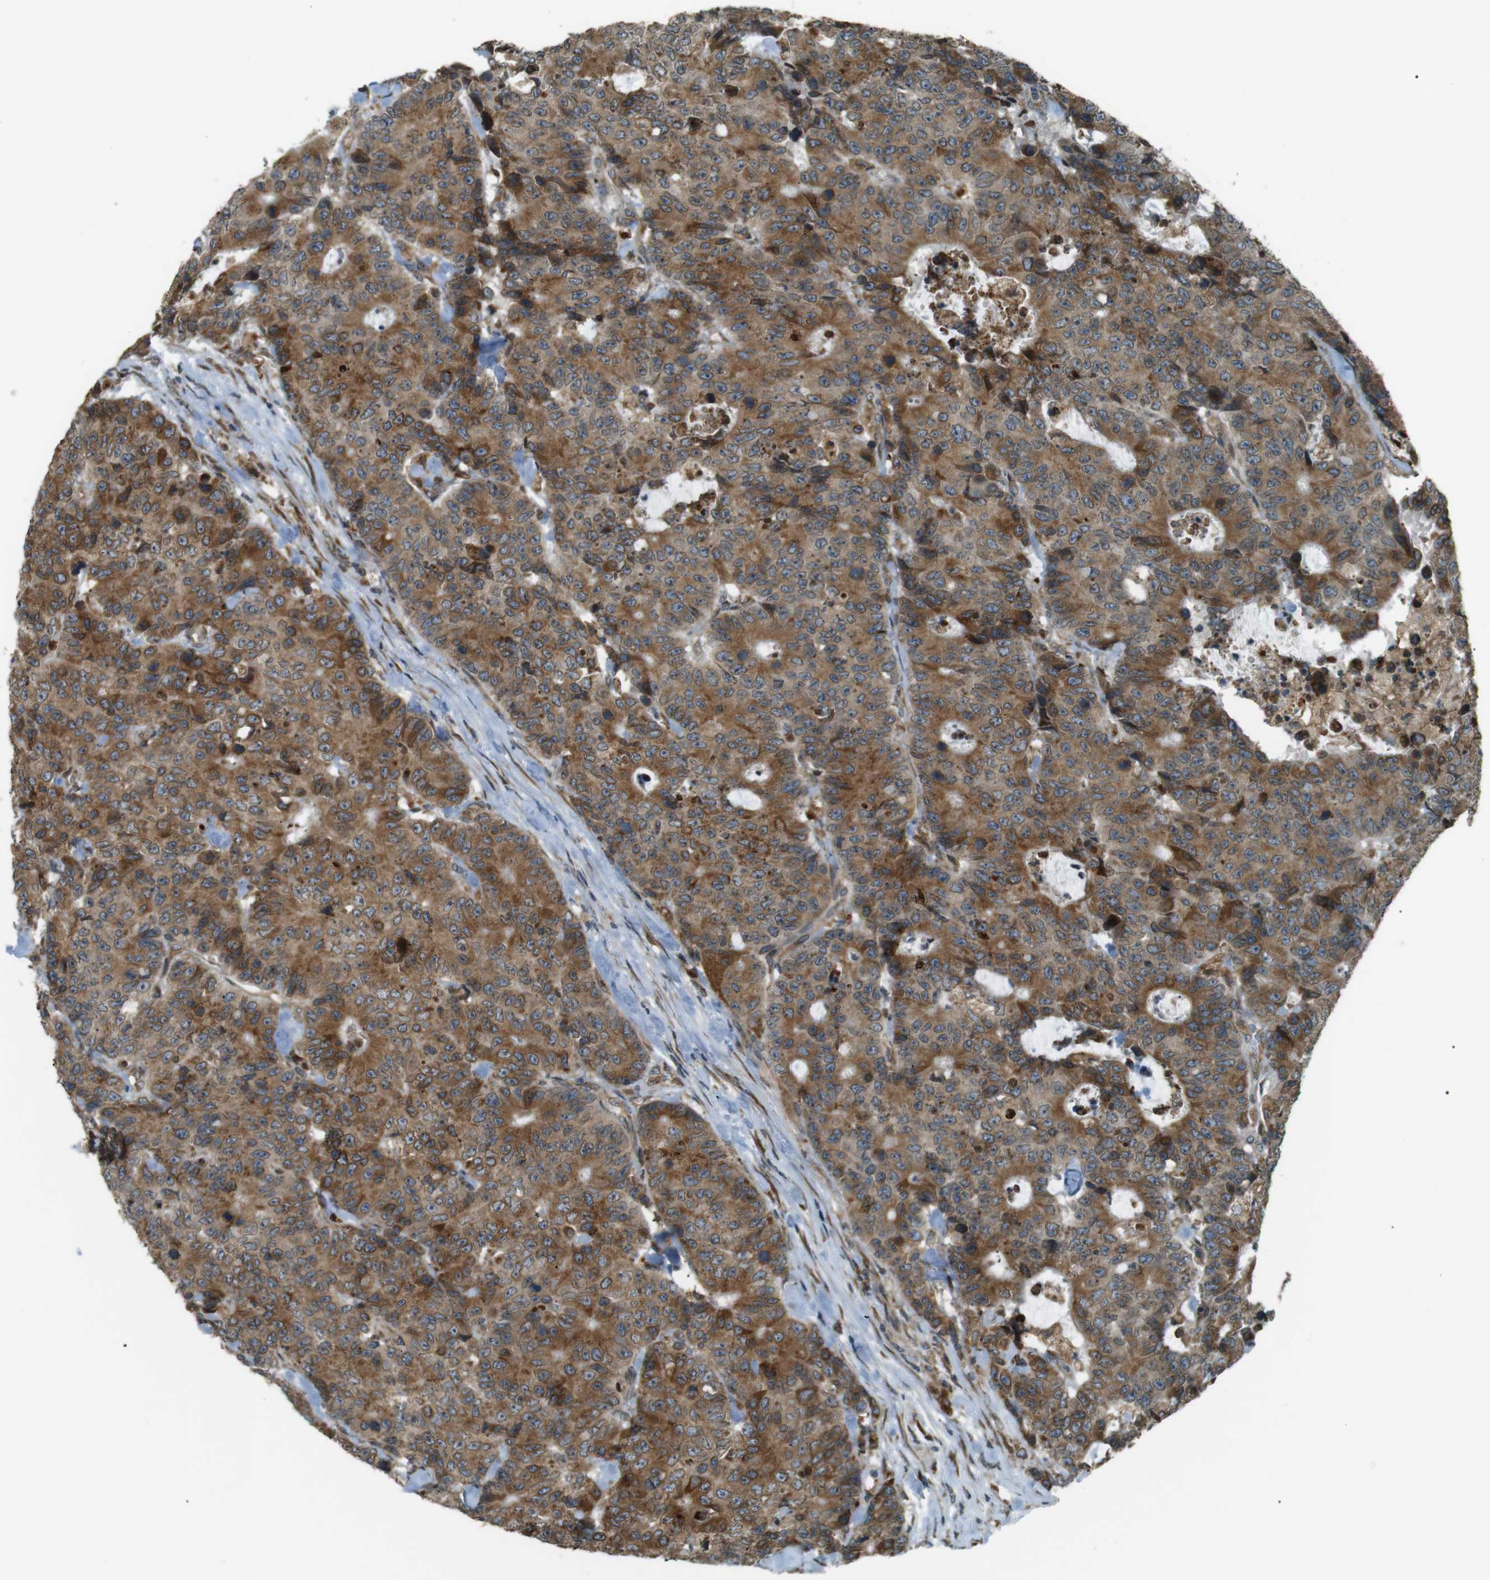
{"staining": {"intensity": "strong", "quantity": ">75%", "location": "cytoplasmic/membranous"}, "tissue": "colorectal cancer", "cell_type": "Tumor cells", "image_type": "cancer", "snomed": [{"axis": "morphology", "description": "Adenocarcinoma, NOS"}, {"axis": "topography", "description": "Colon"}], "caption": "This micrograph shows immunohistochemistry (IHC) staining of human colorectal cancer, with high strong cytoplasmic/membranous staining in about >75% of tumor cells.", "gene": "TMED4", "patient": {"sex": "female", "age": 86}}